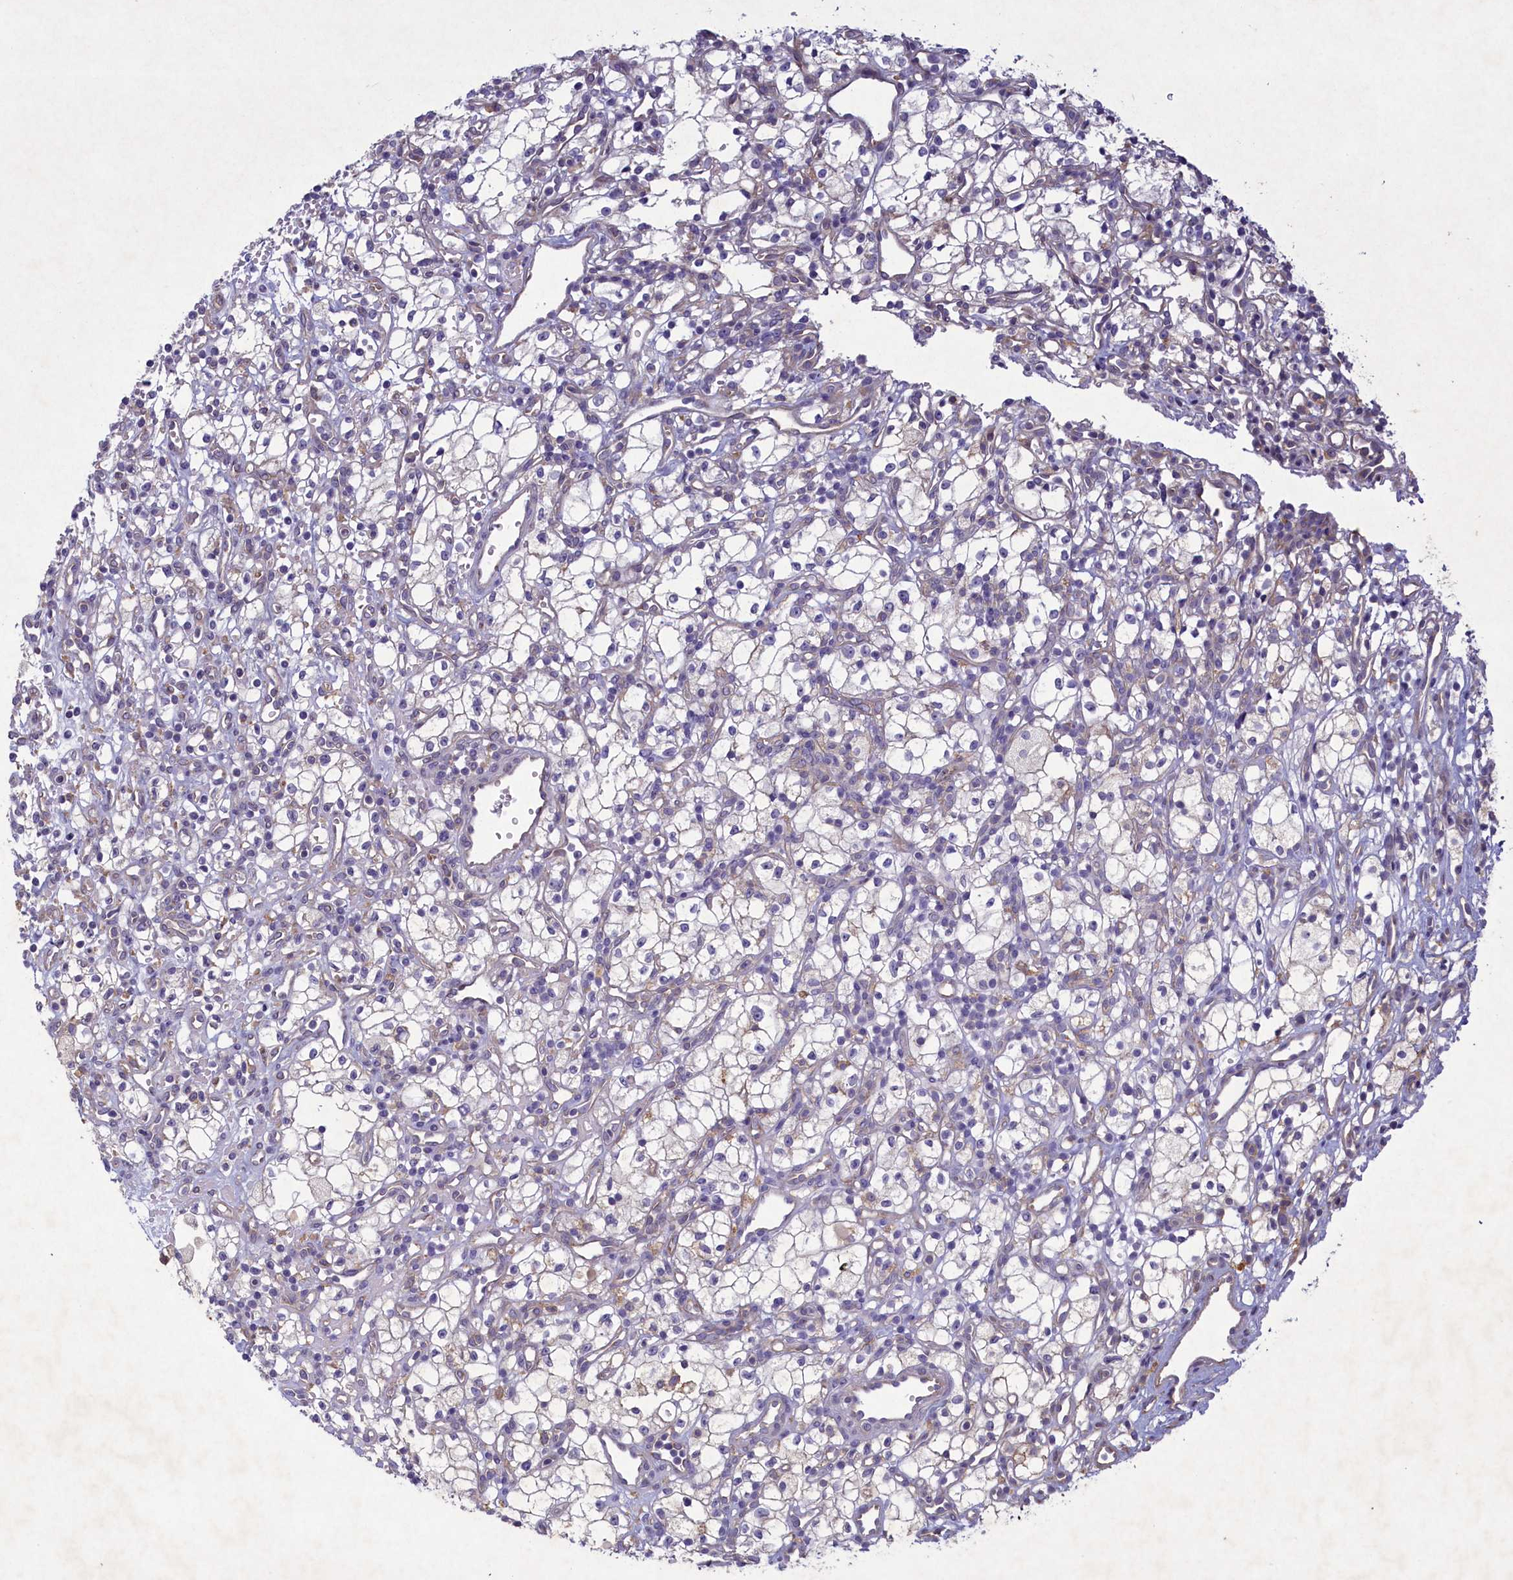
{"staining": {"intensity": "negative", "quantity": "none", "location": "none"}, "tissue": "renal cancer", "cell_type": "Tumor cells", "image_type": "cancer", "snomed": [{"axis": "morphology", "description": "Adenocarcinoma, NOS"}, {"axis": "topography", "description": "Kidney"}], "caption": "The image shows no staining of tumor cells in adenocarcinoma (renal).", "gene": "PLEKHG6", "patient": {"sex": "male", "age": 59}}